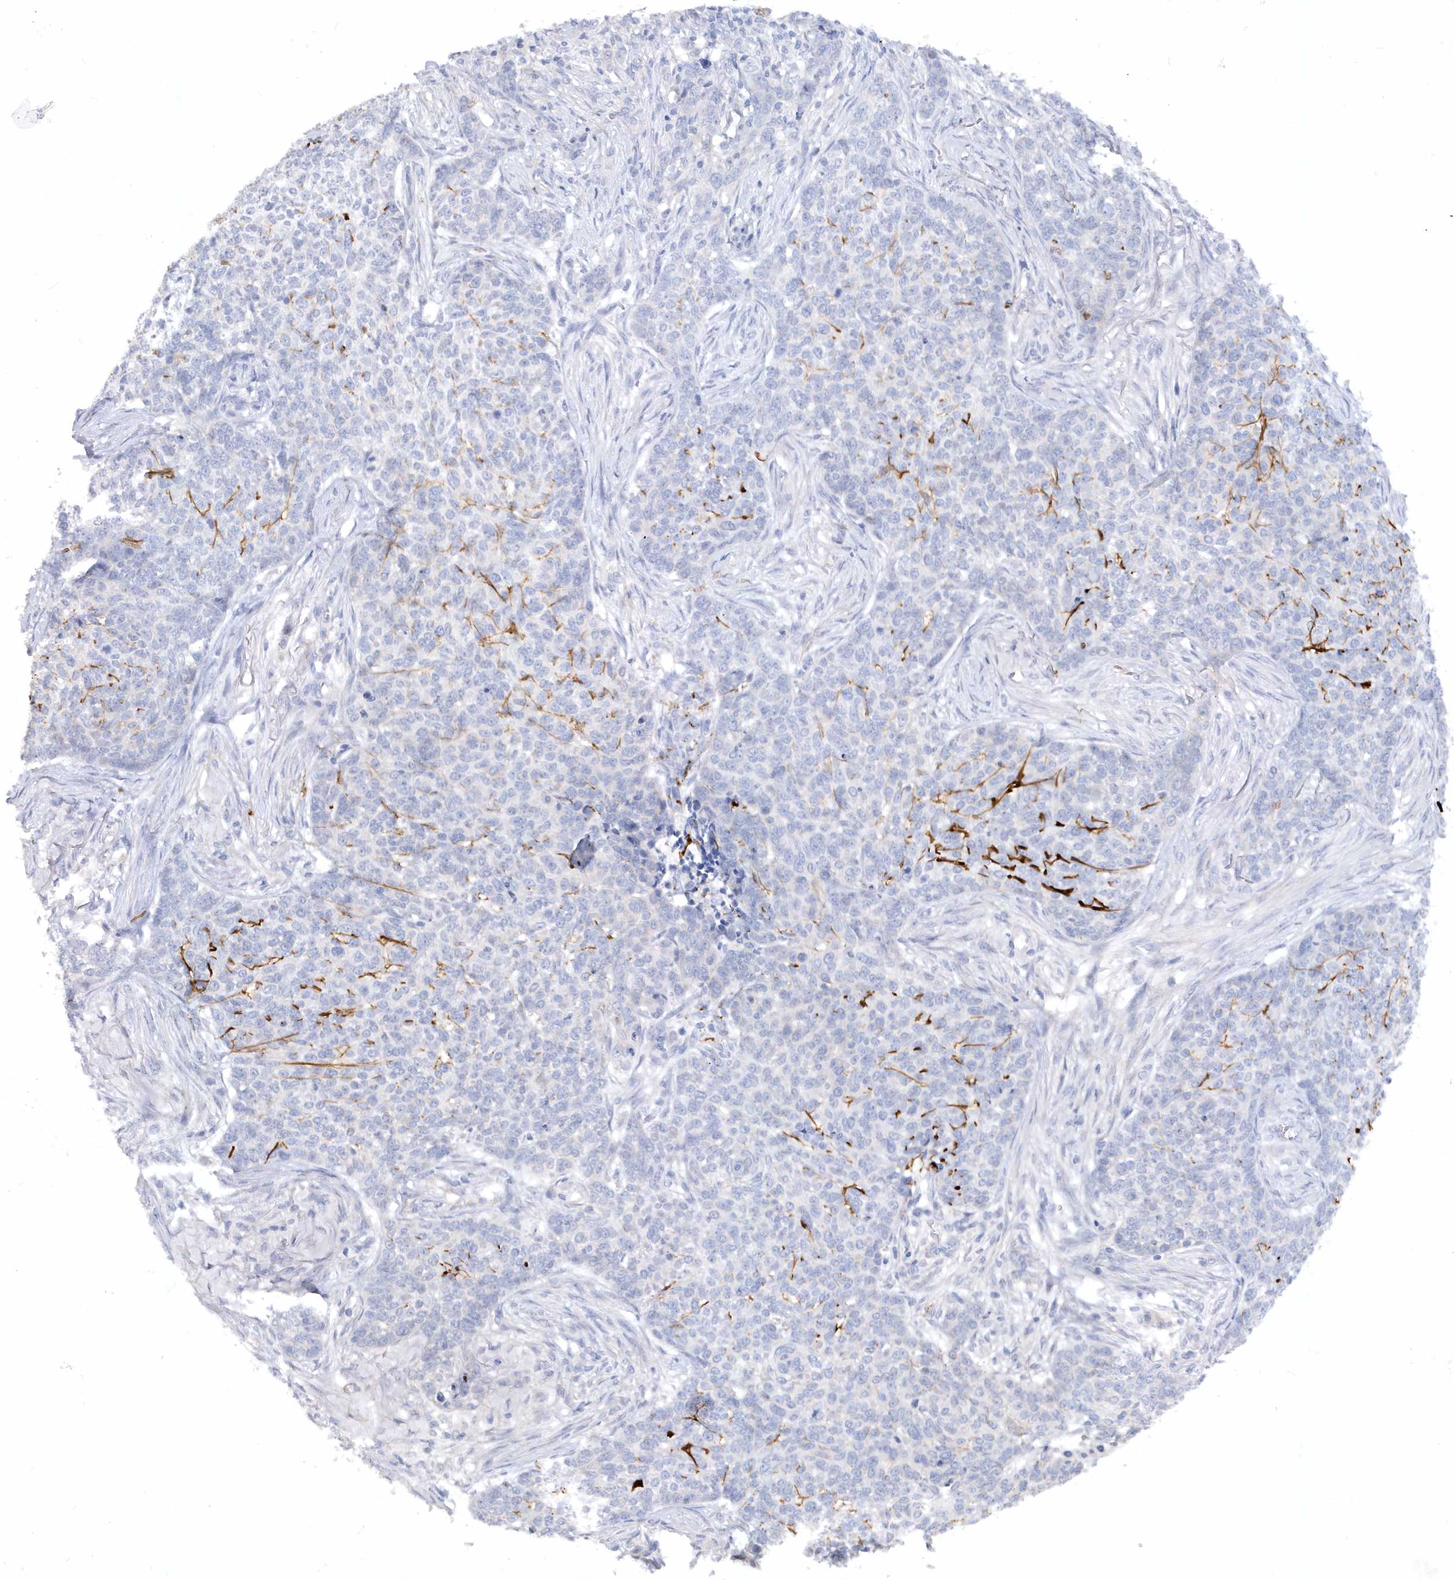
{"staining": {"intensity": "negative", "quantity": "none", "location": "none"}, "tissue": "skin cancer", "cell_type": "Tumor cells", "image_type": "cancer", "snomed": [{"axis": "morphology", "description": "Basal cell carcinoma"}, {"axis": "topography", "description": "Skin"}], "caption": "Immunohistochemical staining of human basal cell carcinoma (skin) demonstrates no significant staining in tumor cells.", "gene": "RPE", "patient": {"sex": "male", "age": 85}}